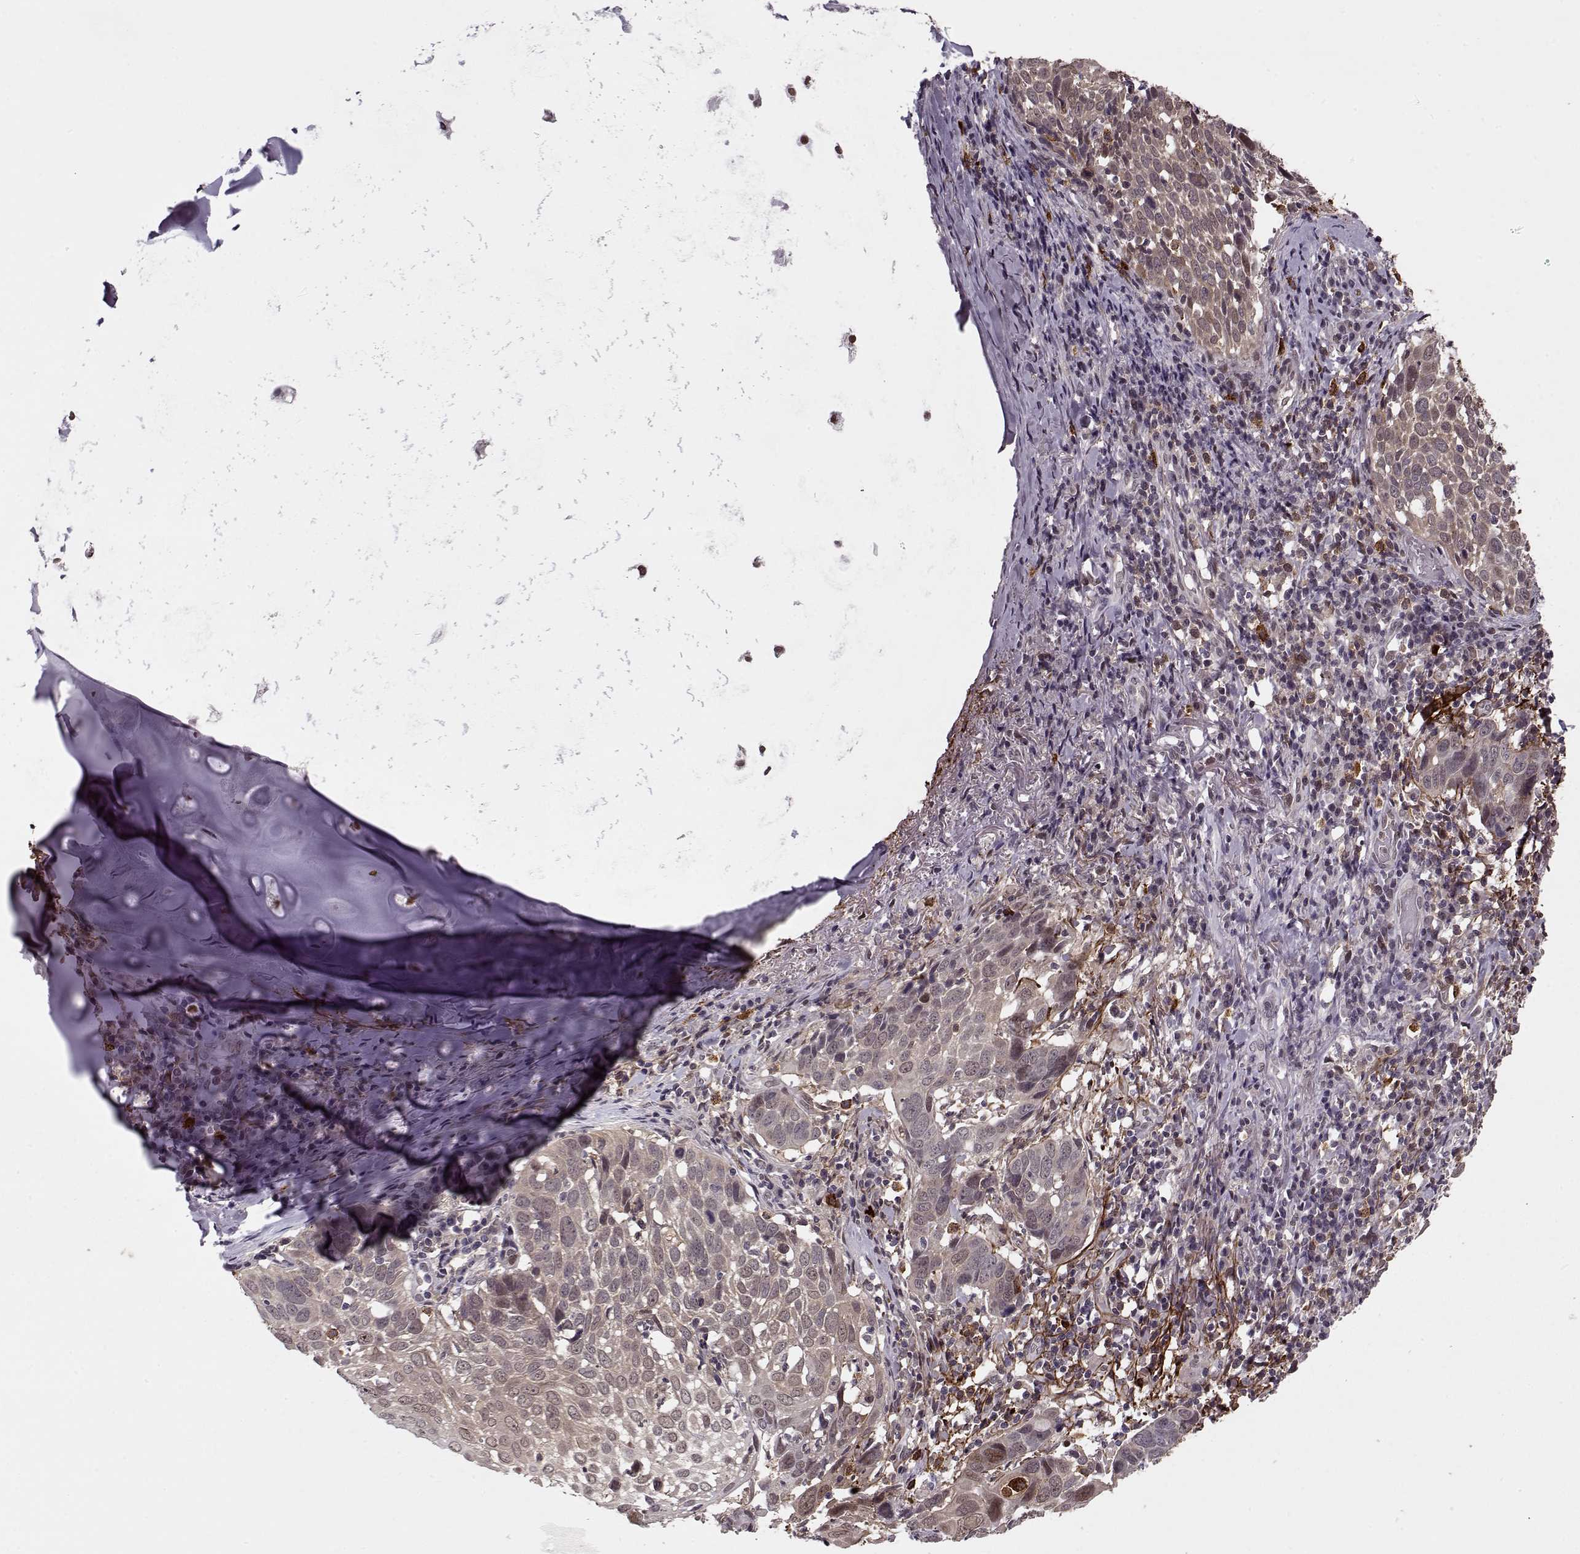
{"staining": {"intensity": "moderate", "quantity": "<25%", "location": "cytoplasmic/membranous"}, "tissue": "lung cancer", "cell_type": "Tumor cells", "image_type": "cancer", "snomed": [{"axis": "morphology", "description": "Squamous cell carcinoma, NOS"}, {"axis": "topography", "description": "Lung"}], "caption": "A brown stain labels moderate cytoplasmic/membranous staining of a protein in lung cancer tumor cells.", "gene": "DENND4B", "patient": {"sex": "male", "age": 57}}